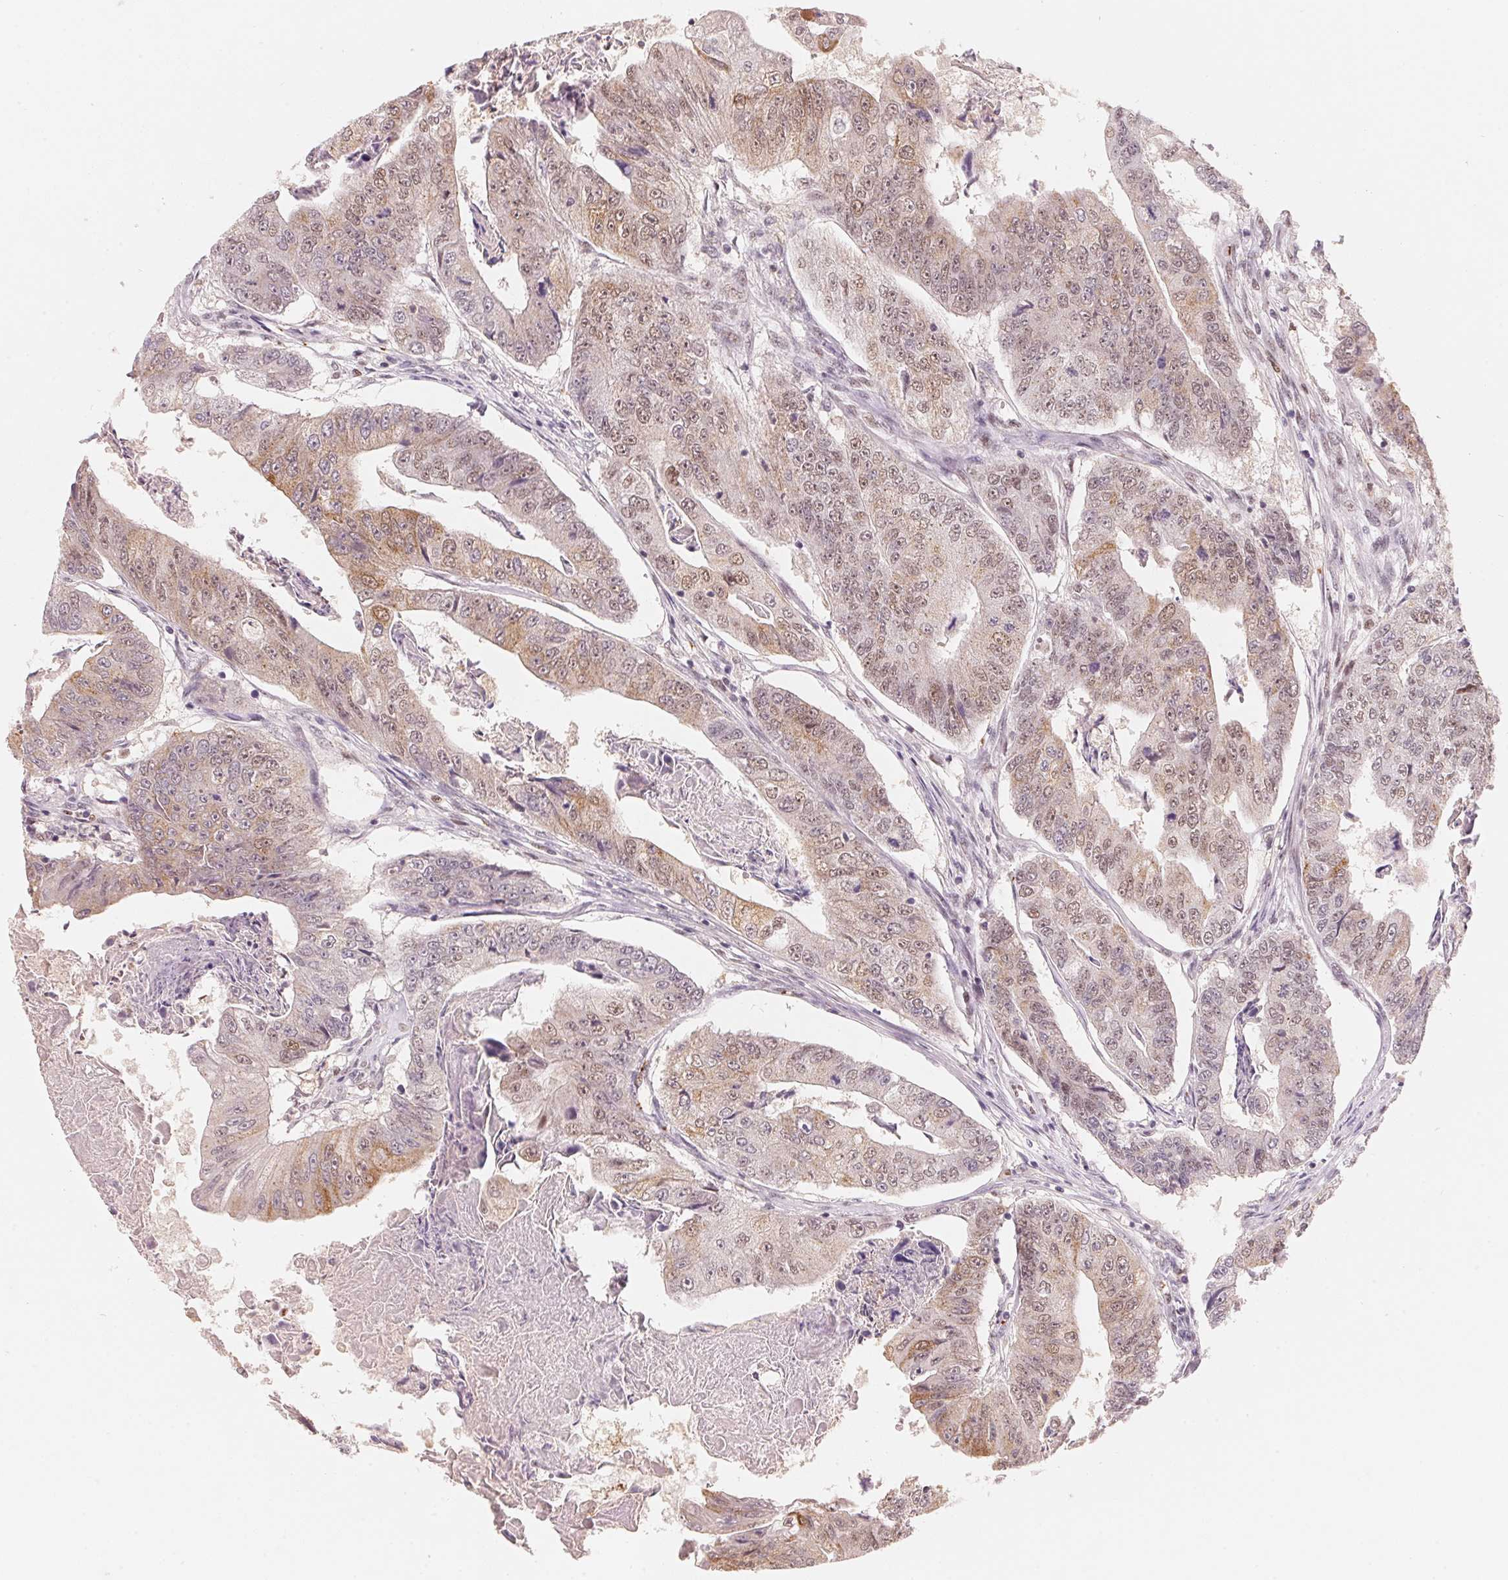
{"staining": {"intensity": "weak", "quantity": "25%-75%", "location": "cytoplasmic/membranous,nuclear"}, "tissue": "colorectal cancer", "cell_type": "Tumor cells", "image_type": "cancer", "snomed": [{"axis": "morphology", "description": "Adenocarcinoma, NOS"}, {"axis": "topography", "description": "Colon"}], "caption": "Protein expression analysis of colorectal cancer shows weak cytoplasmic/membranous and nuclear positivity in about 25%-75% of tumor cells.", "gene": "ARHGAP22", "patient": {"sex": "female", "age": 67}}